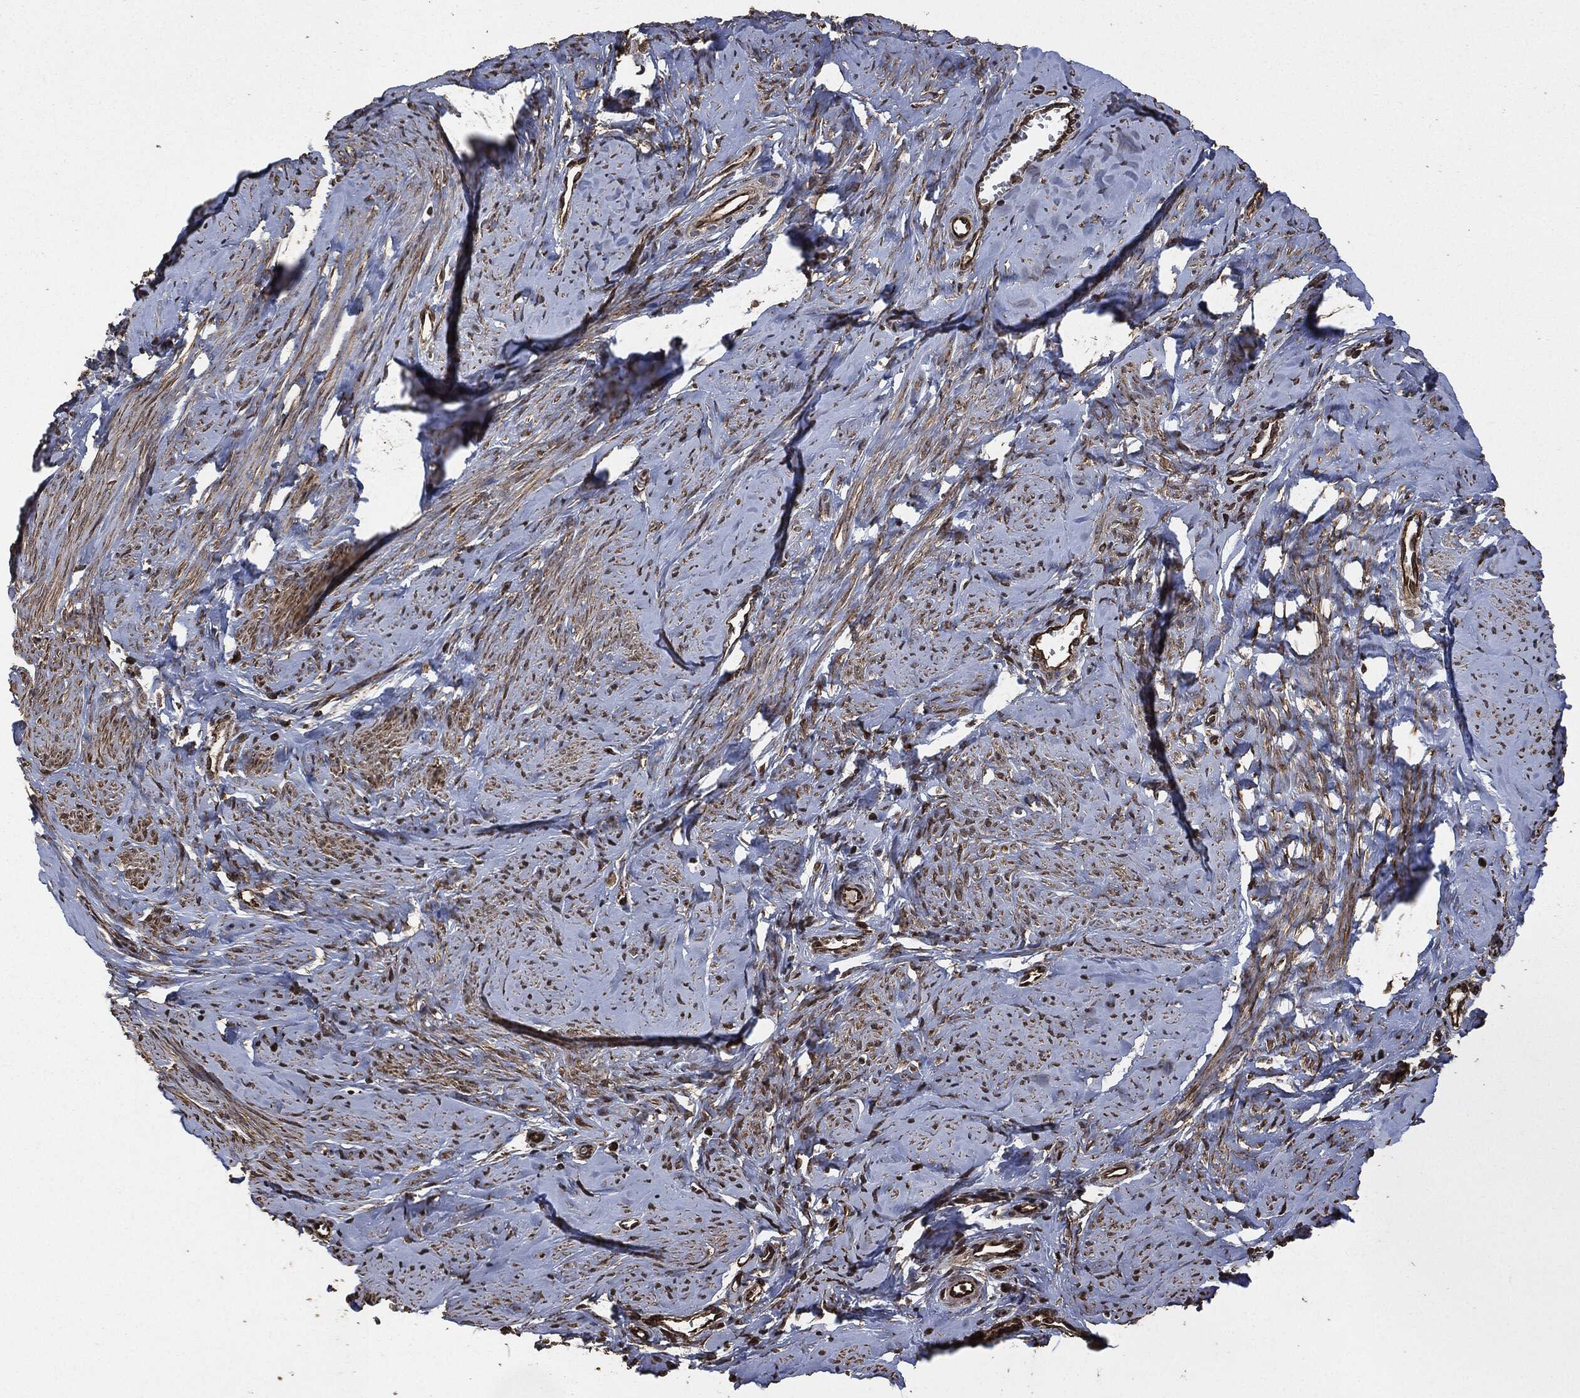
{"staining": {"intensity": "moderate", "quantity": "25%-75%", "location": "cytoplasmic/membranous"}, "tissue": "smooth muscle", "cell_type": "Smooth muscle cells", "image_type": "normal", "snomed": [{"axis": "morphology", "description": "Normal tissue, NOS"}, {"axis": "topography", "description": "Smooth muscle"}], "caption": "The photomicrograph reveals immunohistochemical staining of benign smooth muscle. There is moderate cytoplasmic/membranous staining is present in approximately 25%-75% of smooth muscle cells.", "gene": "HRAS", "patient": {"sex": "female", "age": 48}}